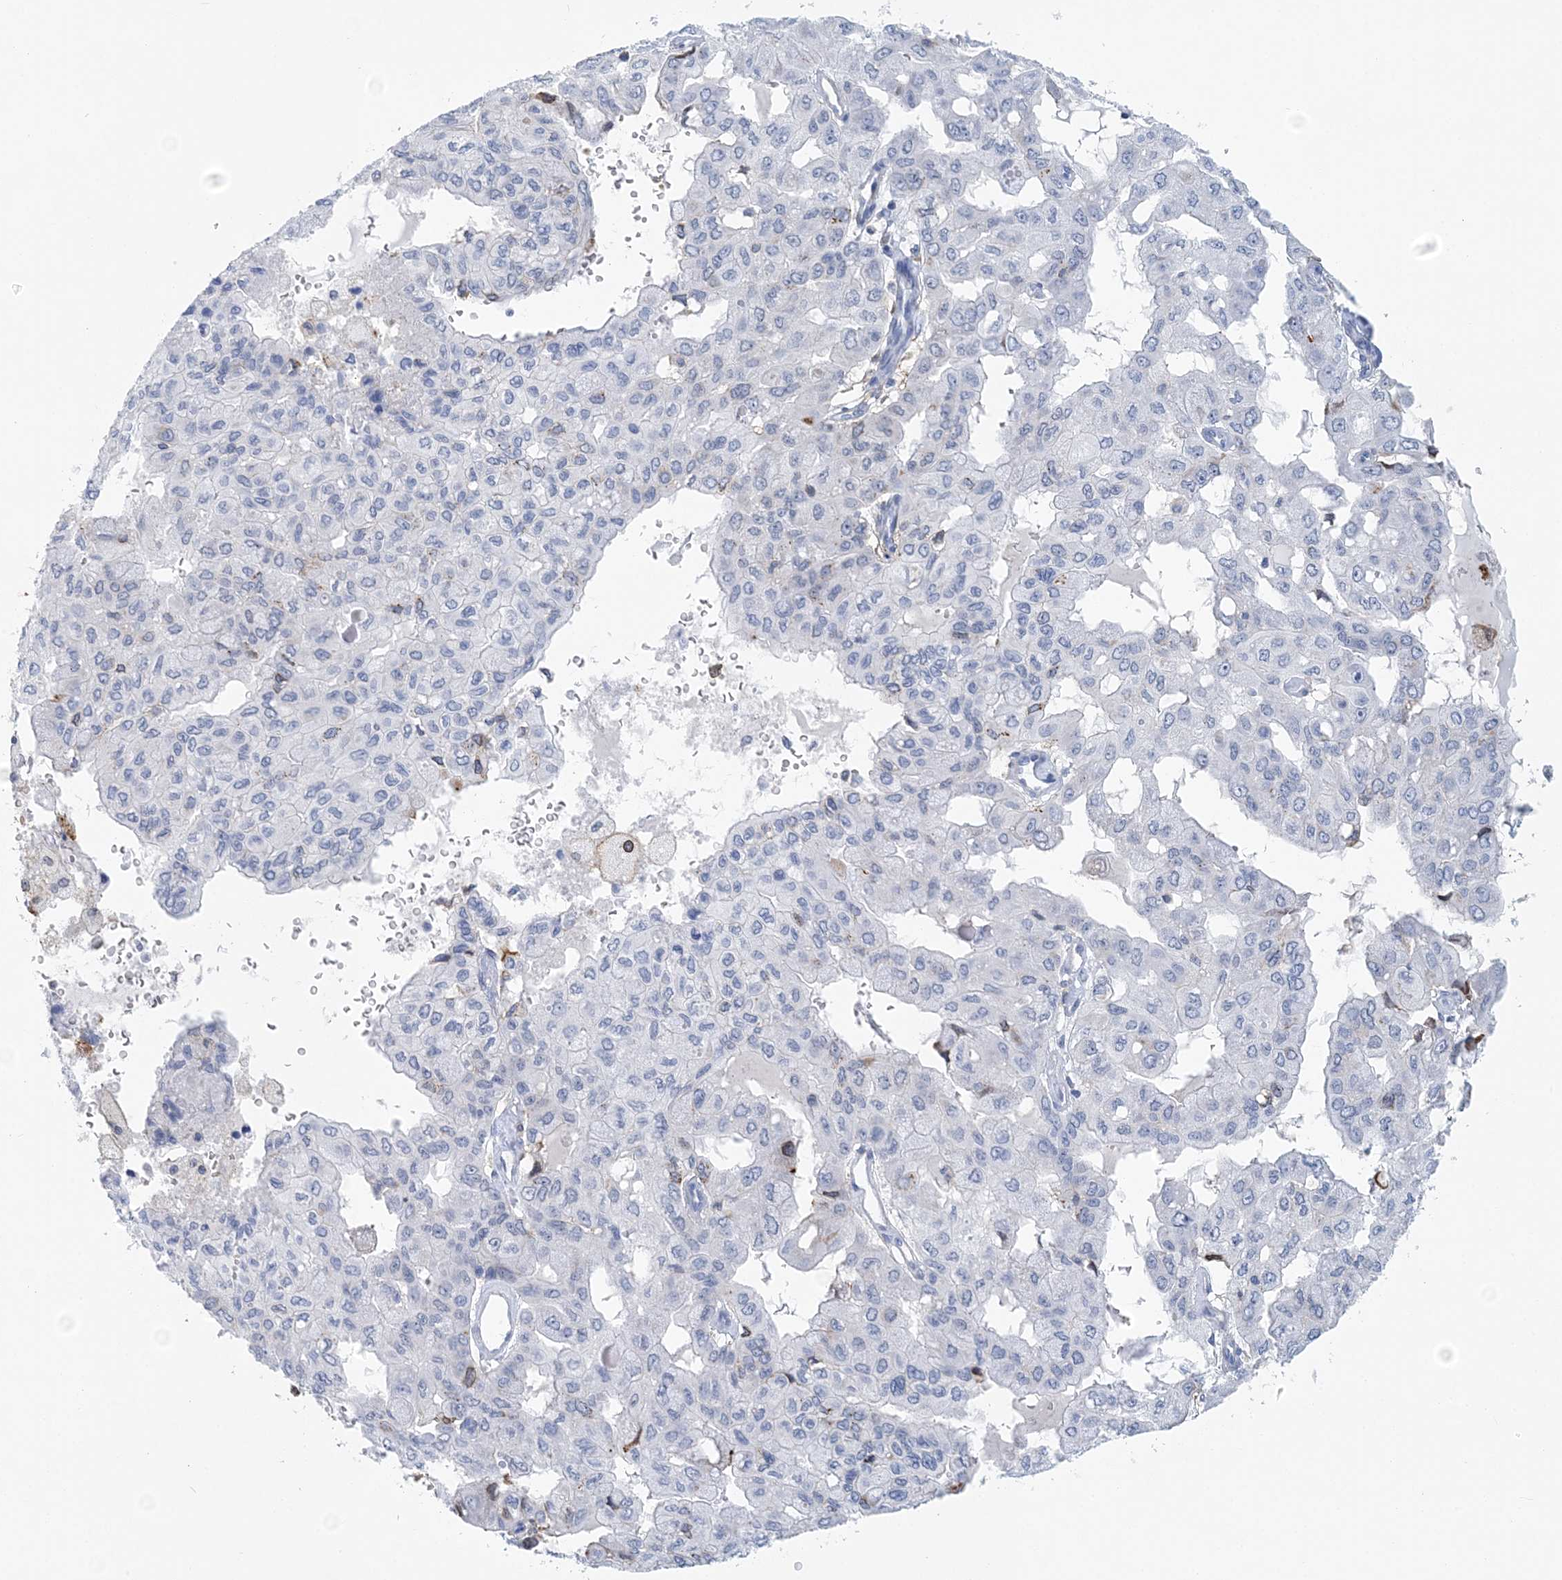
{"staining": {"intensity": "negative", "quantity": "none", "location": "none"}, "tissue": "pancreatic cancer", "cell_type": "Tumor cells", "image_type": "cancer", "snomed": [{"axis": "morphology", "description": "Adenocarcinoma, NOS"}, {"axis": "topography", "description": "Pancreas"}], "caption": "The histopathology image shows no staining of tumor cells in adenocarcinoma (pancreatic).", "gene": "NKX6-1", "patient": {"sex": "male", "age": 51}}